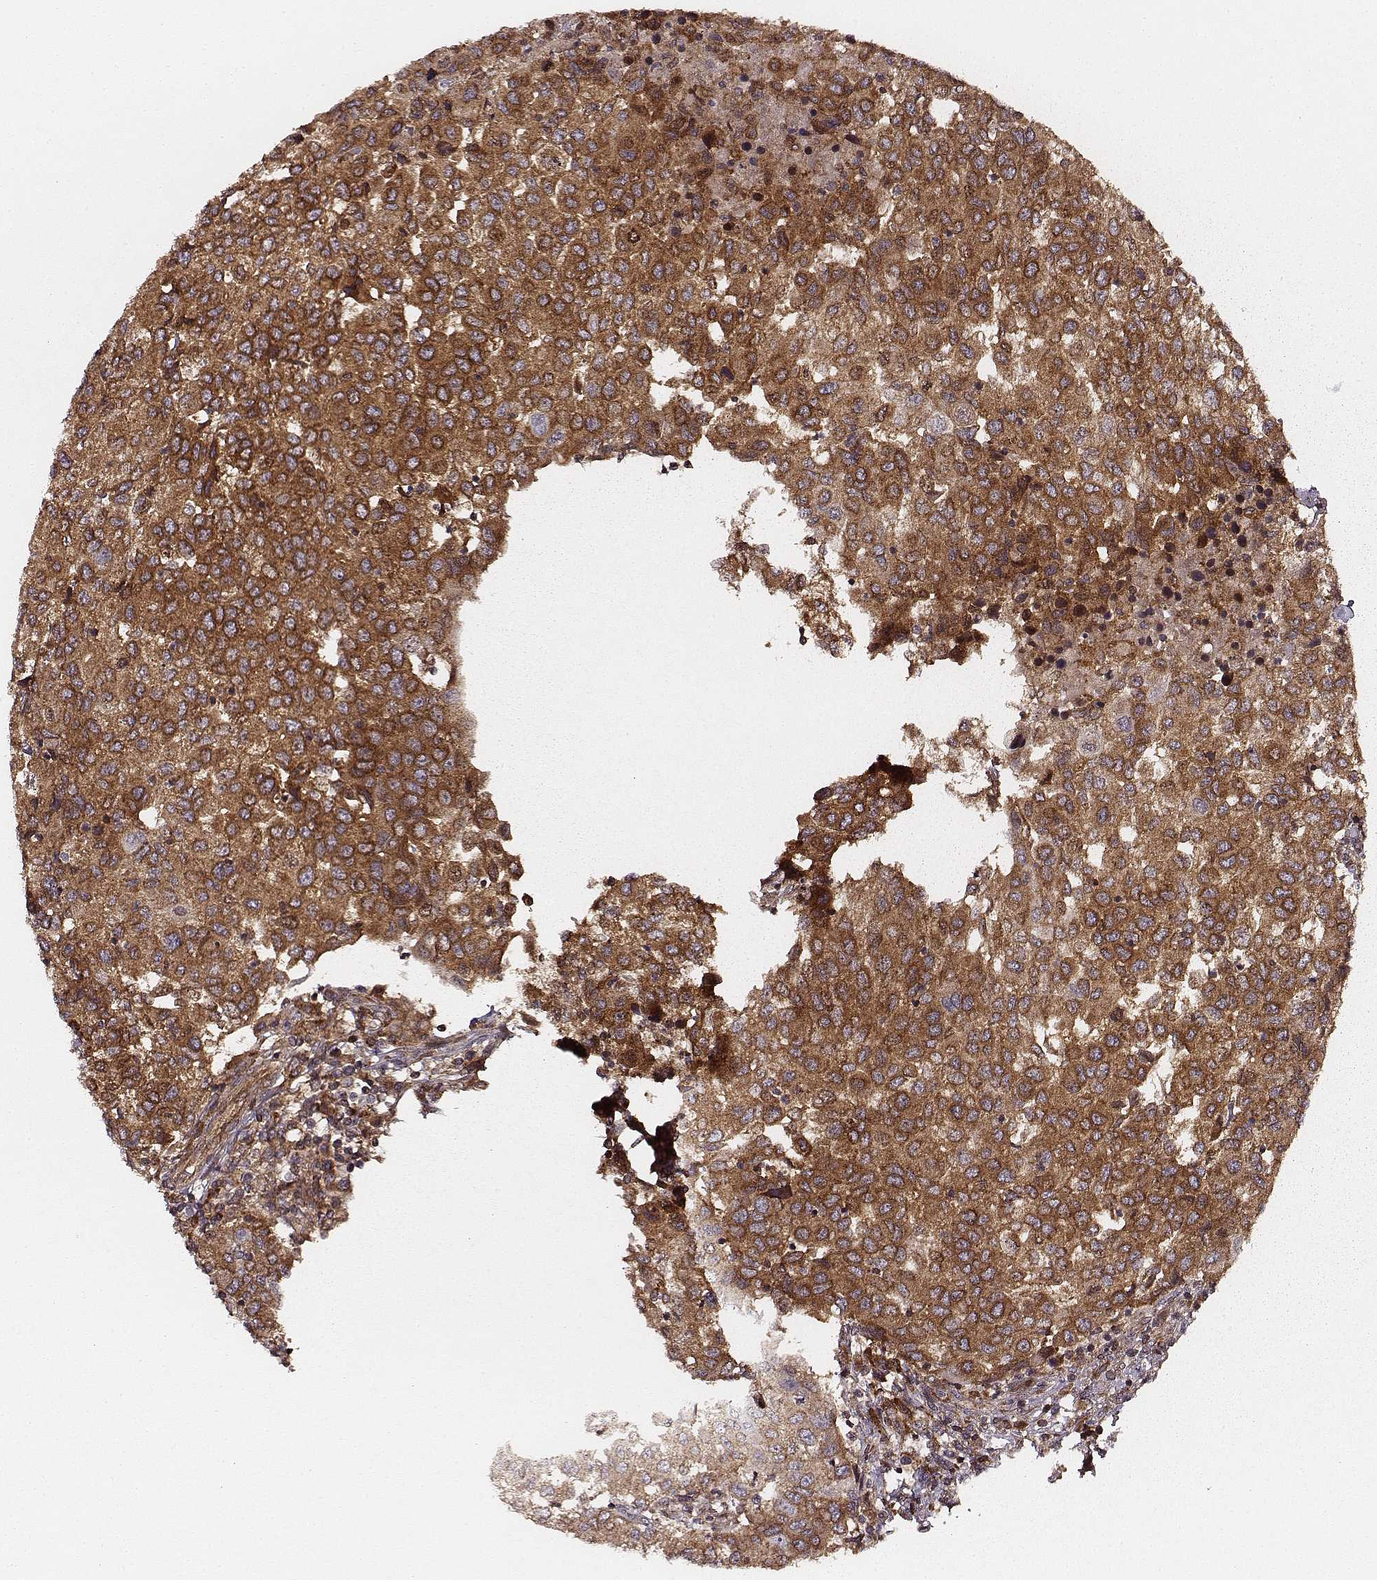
{"staining": {"intensity": "strong", "quantity": ">75%", "location": "cytoplasmic/membranous"}, "tissue": "urothelial cancer", "cell_type": "Tumor cells", "image_type": "cancer", "snomed": [{"axis": "morphology", "description": "Urothelial carcinoma, High grade"}, {"axis": "topography", "description": "Urinary bladder"}], "caption": "A high-resolution histopathology image shows IHC staining of urothelial cancer, which shows strong cytoplasmic/membranous expression in about >75% of tumor cells. (brown staining indicates protein expression, while blue staining denotes nuclei).", "gene": "VPS26A", "patient": {"sex": "female", "age": 78}}